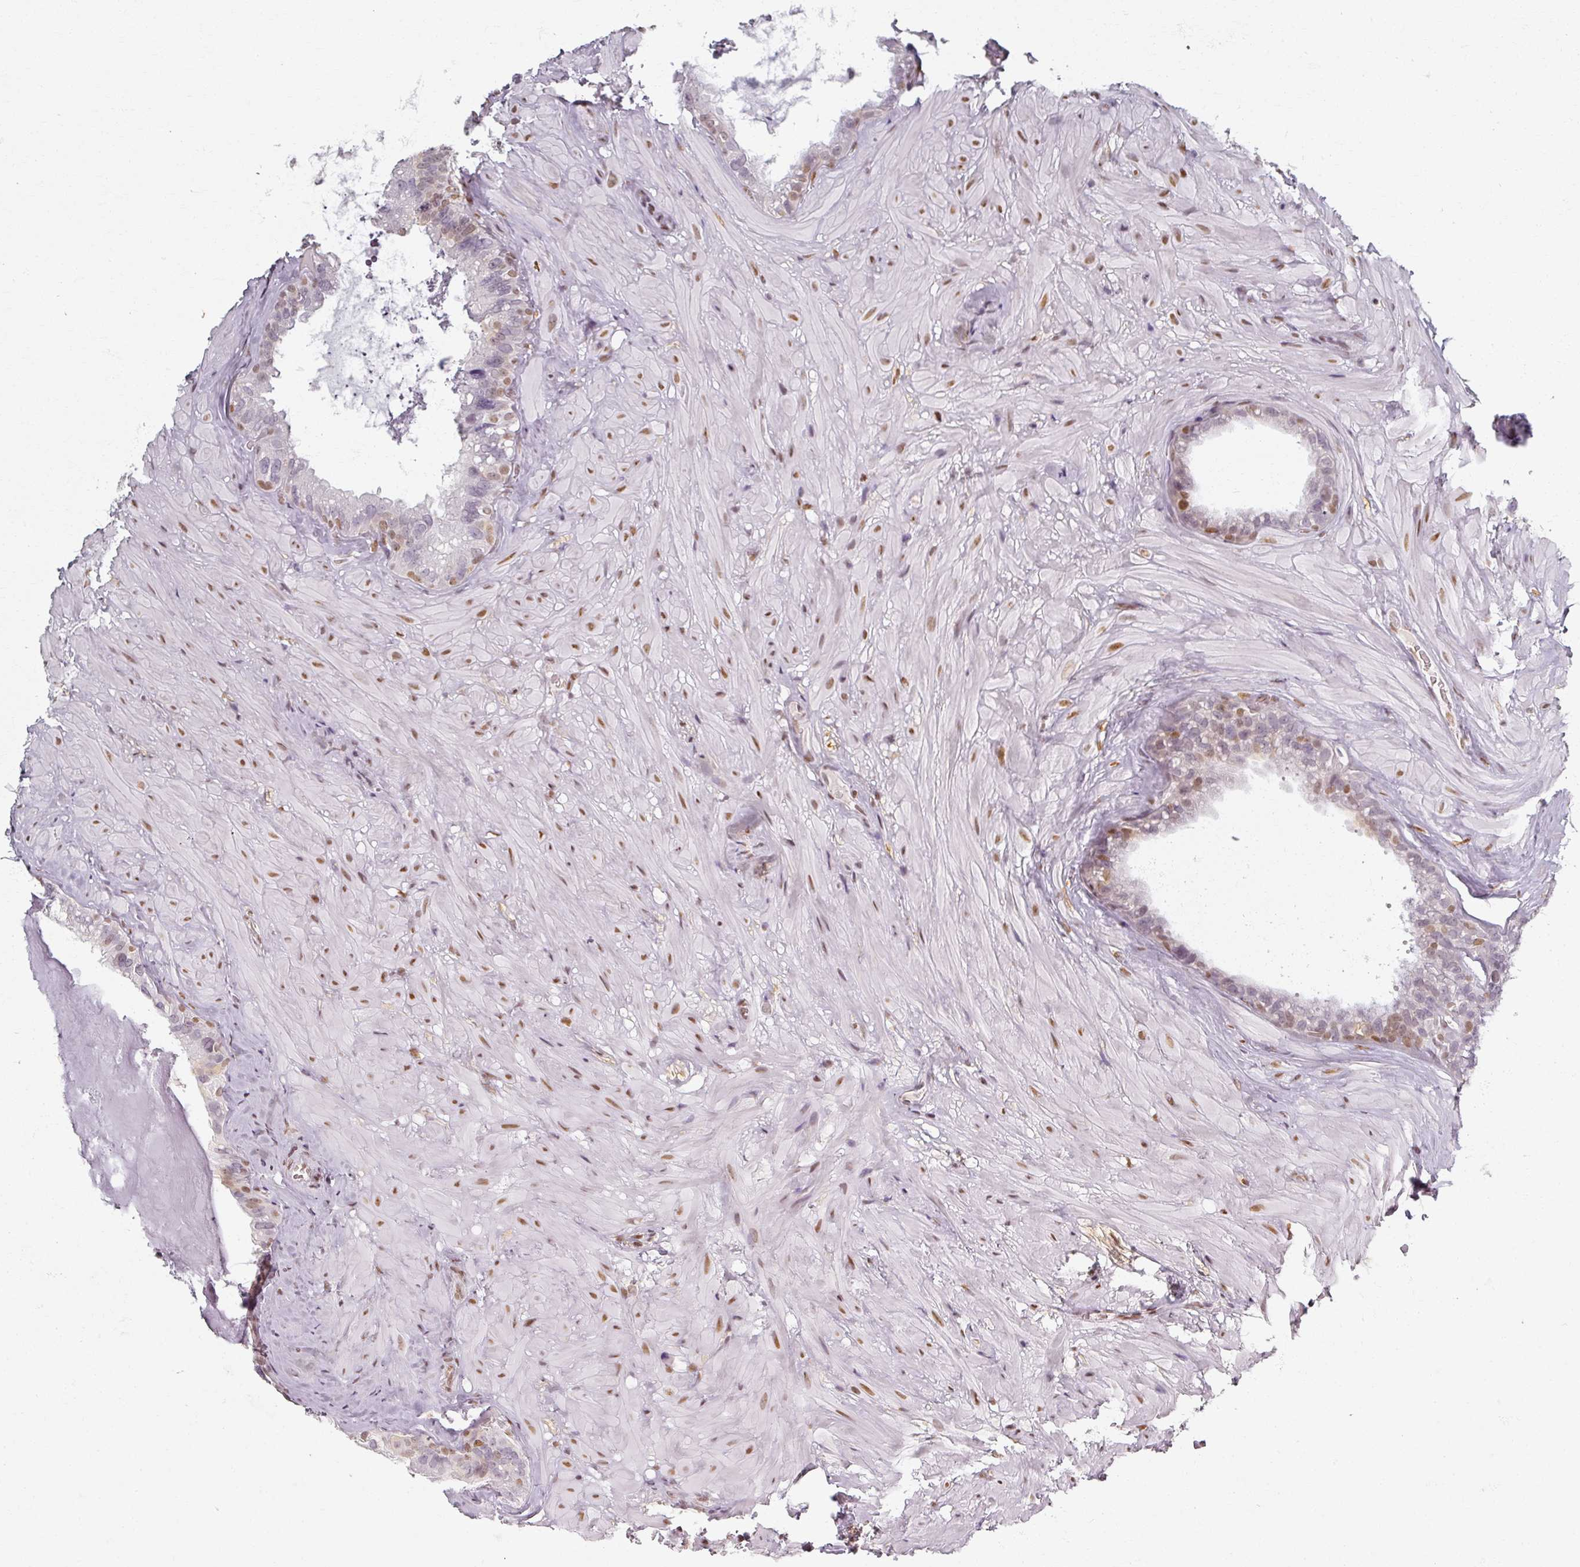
{"staining": {"intensity": "moderate", "quantity": "25%-75%", "location": "nuclear"}, "tissue": "seminal vesicle", "cell_type": "Glandular cells", "image_type": "normal", "snomed": [{"axis": "morphology", "description": "Normal tissue, NOS"}, {"axis": "topography", "description": "Seminal veicle"}], "caption": "Immunohistochemistry micrograph of unremarkable seminal vesicle stained for a protein (brown), which displays medium levels of moderate nuclear positivity in about 25%-75% of glandular cells.", "gene": "RIPOR3", "patient": {"sex": "male", "age": 60}}